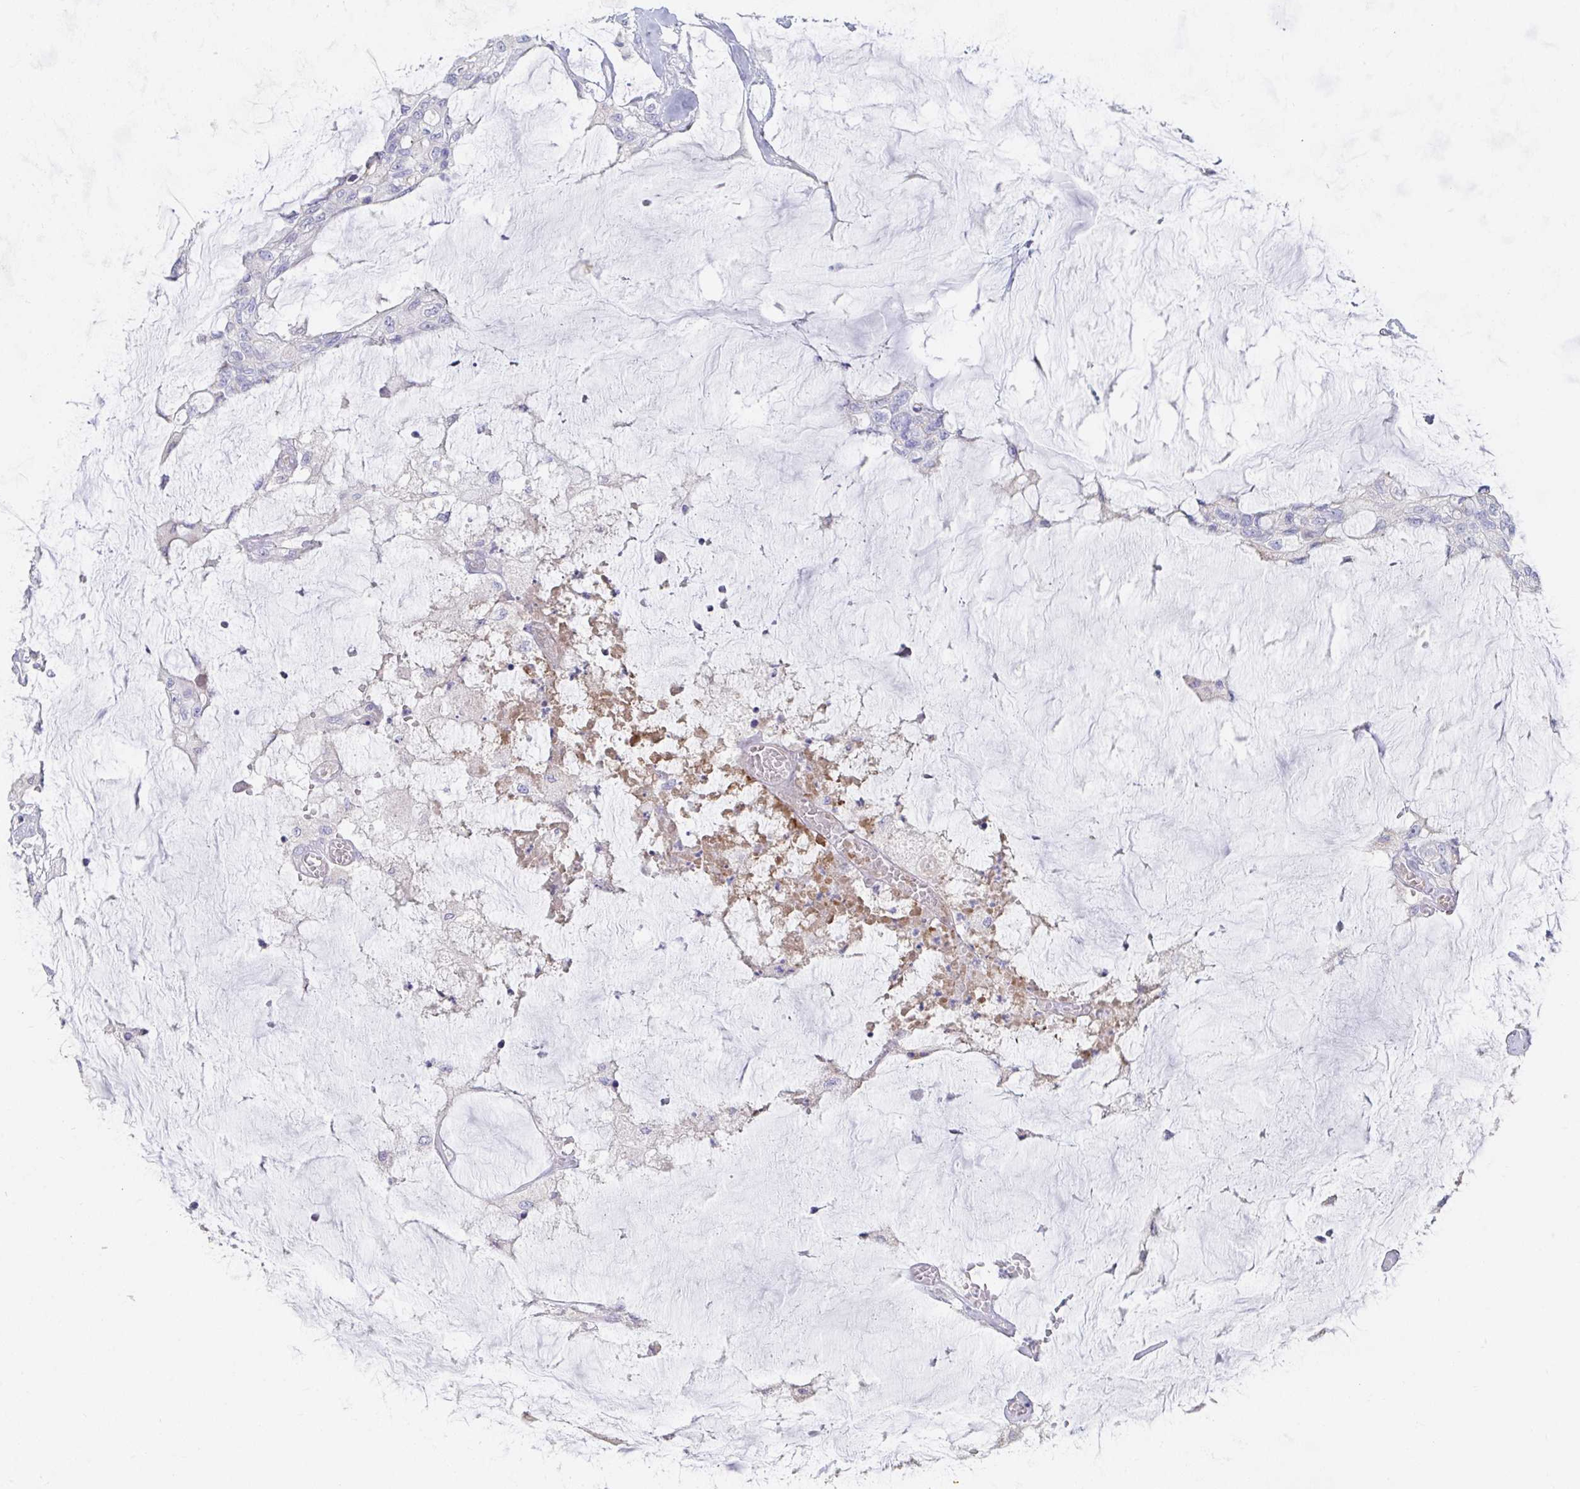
{"staining": {"intensity": "negative", "quantity": "none", "location": "none"}, "tissue": "colorectal cancer", "cell_type": "Tumor cells", "image_type": "cancer", "snomed": [{"axis": "morphology", "description": "Adenocarcinoma, NOS"}, {"axis": "topography", "description": "Rectum"}], "caption": "IHC of colorectal adenocarcinoma displays no staining in tumor cells.", "gene": "ZNF561", "patient": {"sex": "female", "age": 59}}